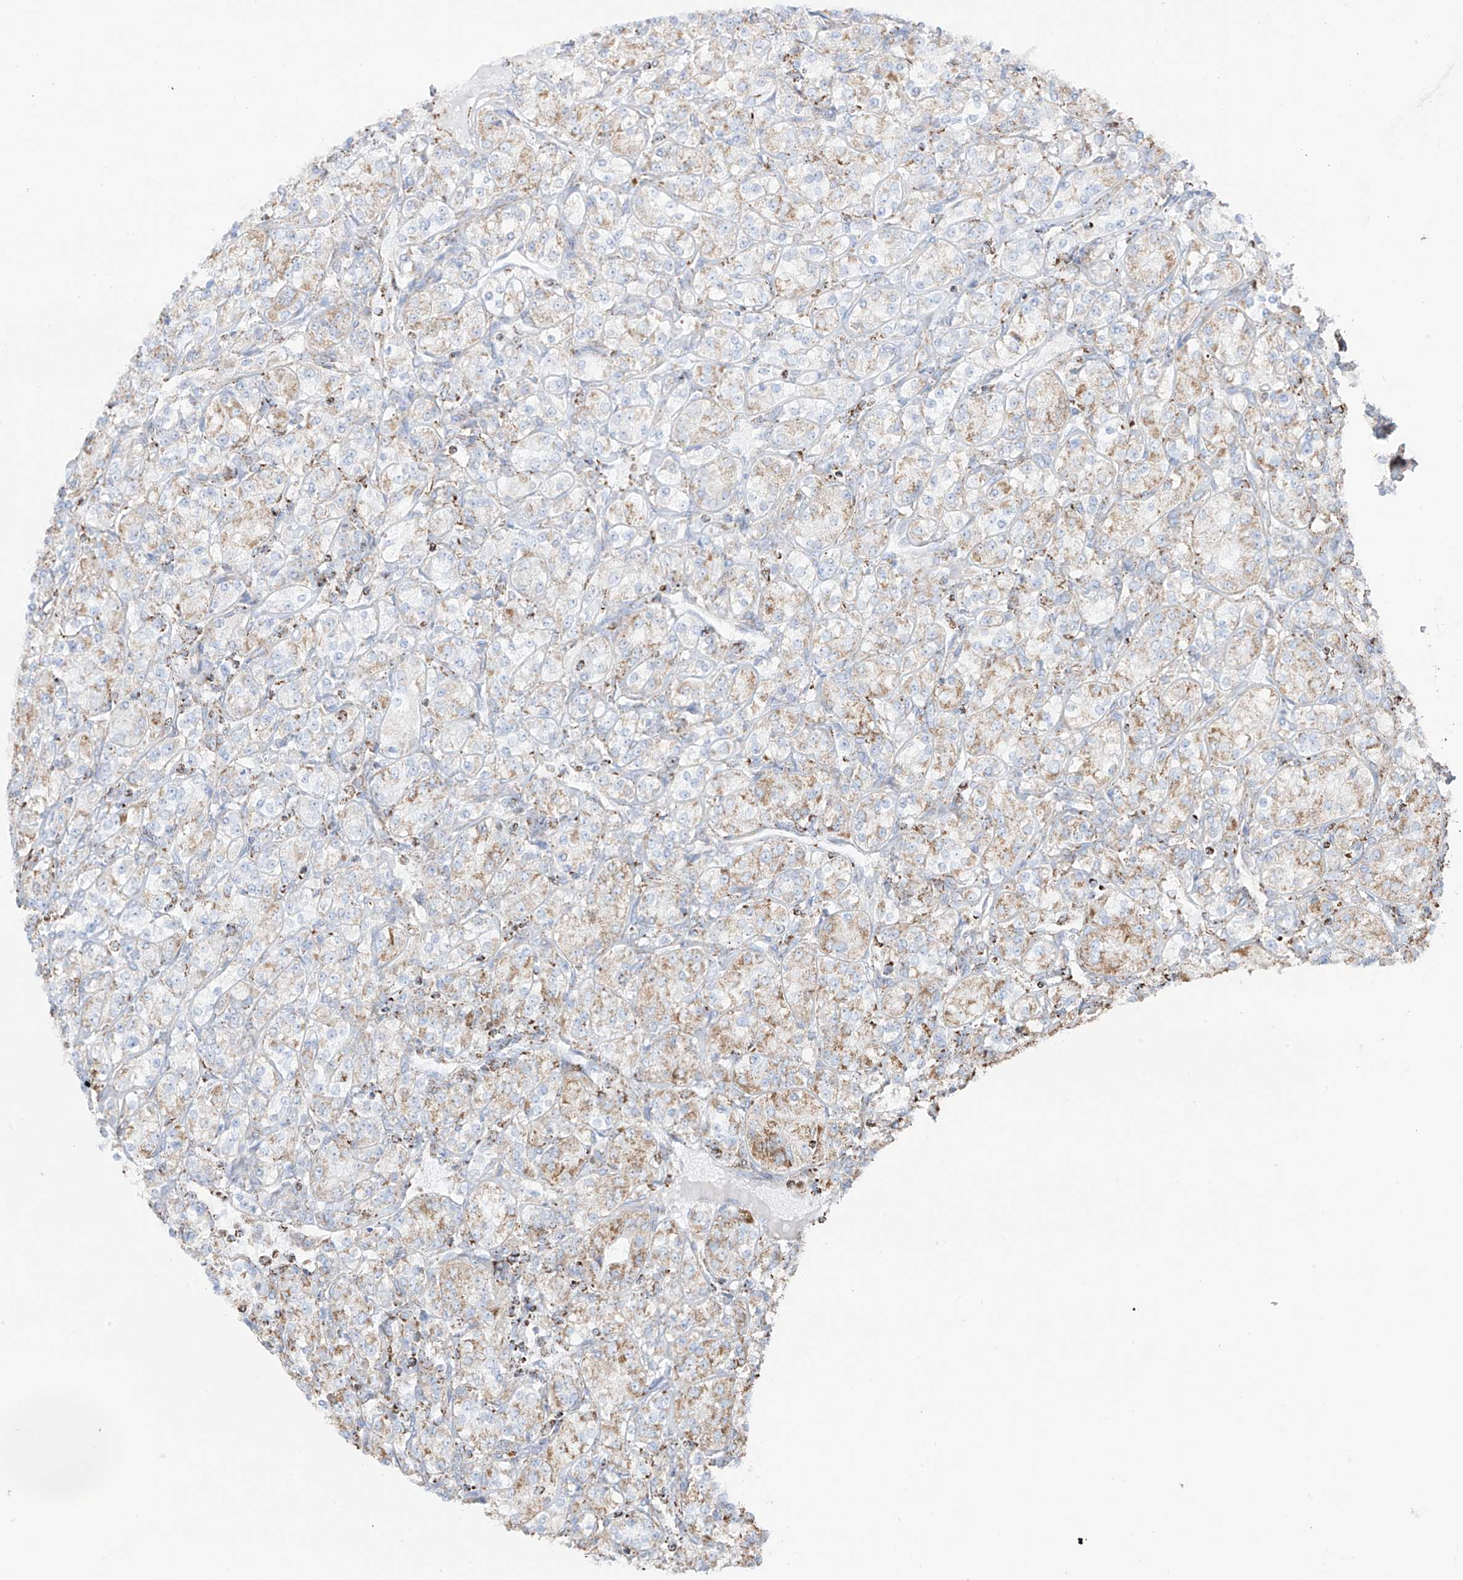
{"staining": {"intensity": "weak", "quantity": "25%-75%", "location": "cytoplasmic/membranous"}, "tissue": "renal cancer", "cell_type": "Tumor cells", "image_type": "cancer", "snomed": [{"axis": "morphology", "description": "Adenocarcinoma, NOS"}, {"axis": "topography", "description": "Kidney"}], "caption": "Protein expression analysis of human renal cancer reveals weak cytoplasmic/membranous positivity in approximately 25%-75% of tumor cells.", "gene": "XKR3", "patient": {"sex": "male", "age": 77}}